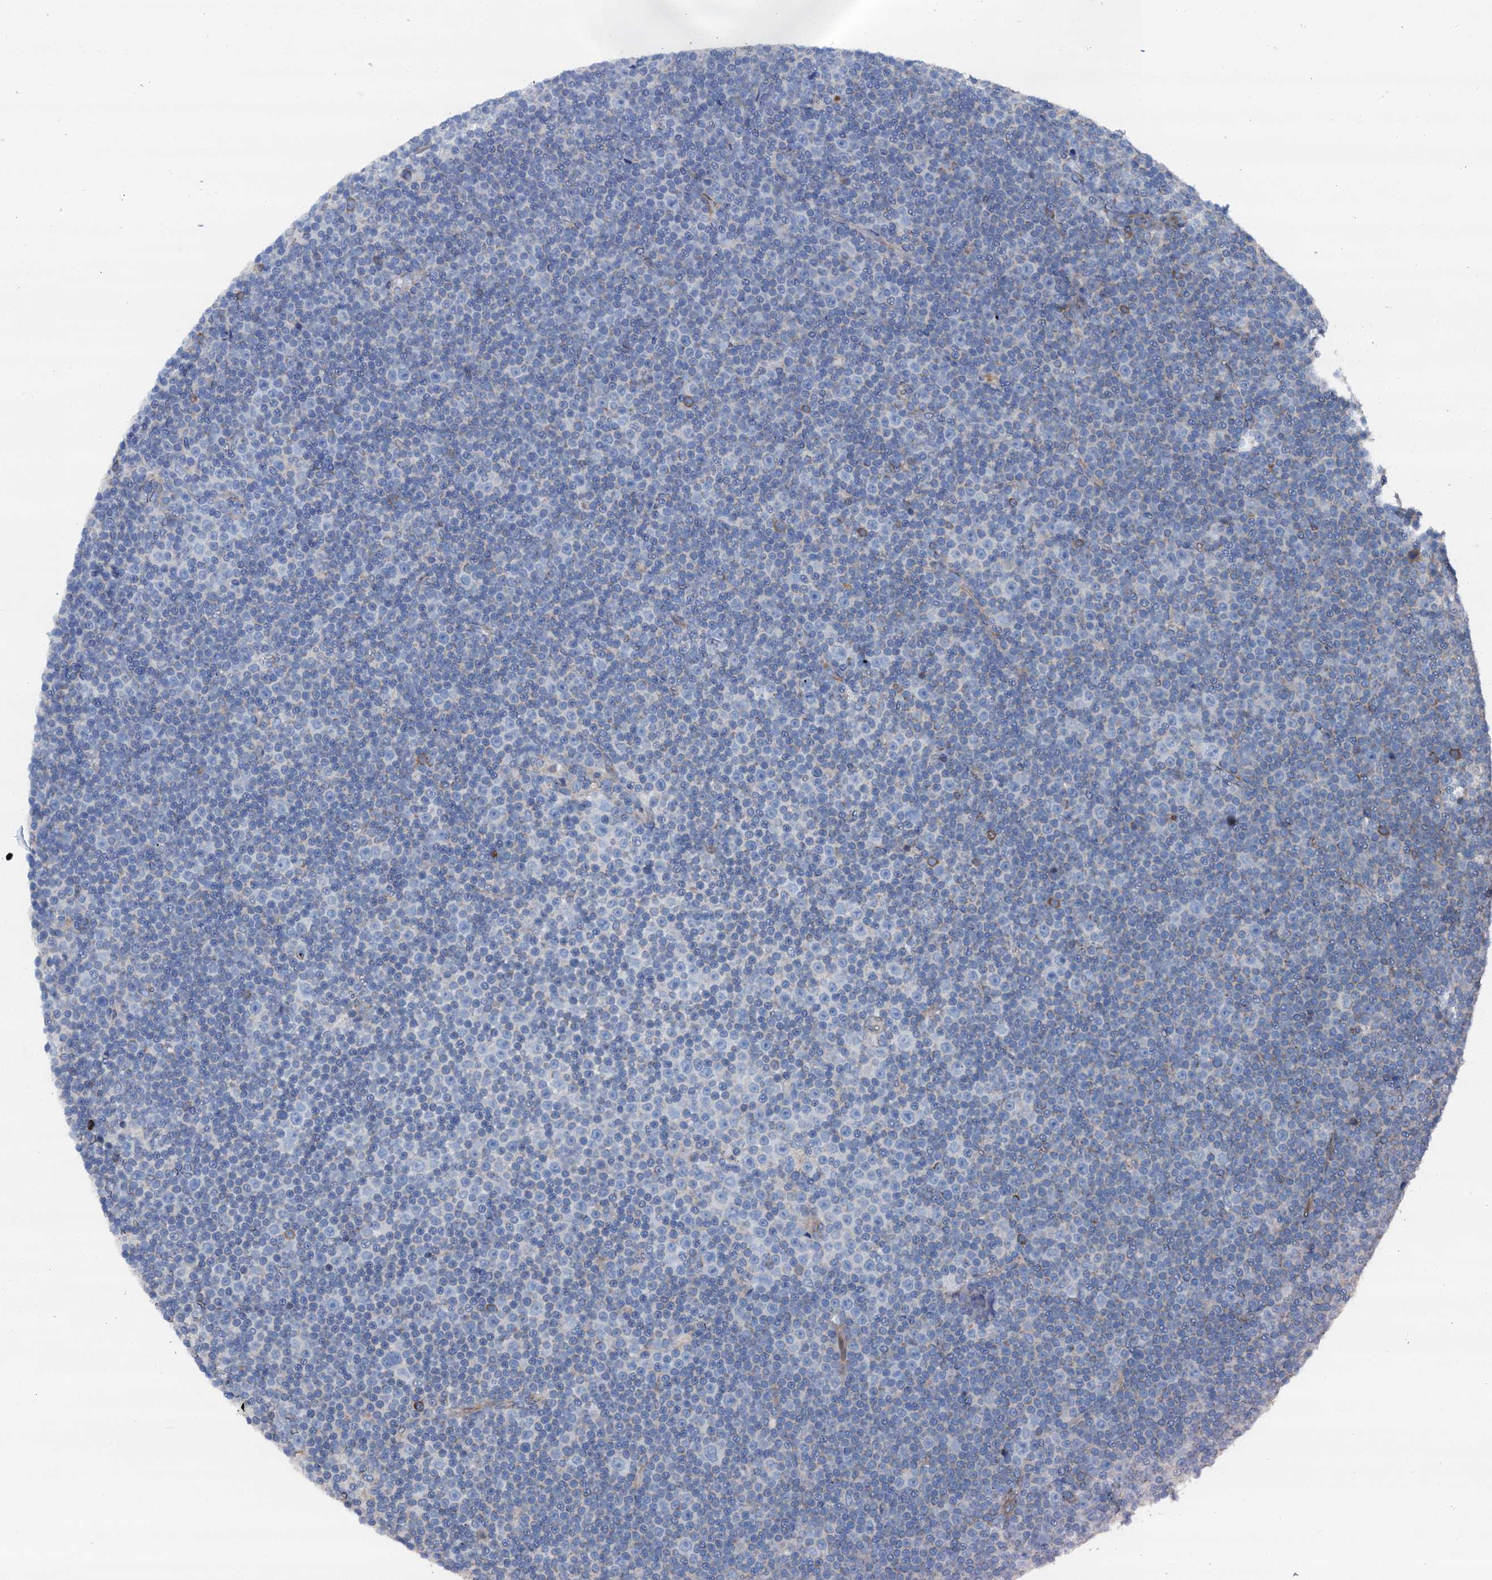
{"staining": {"intensity": "negative", "quantity": "none", "location": "none"}, "tissue": "lymphoma", "cell_type": "Tumor cells", "image_type": "cancer", "snomed": [{"axis": "morphology", "description": "Malignant lymphoma, non-Hodgkin's type, Low grade"}, {"axis": "topography", "description": "Lymph node"}], "caption": "This is a image of IHC staining of low-grade malignant lymphoma, non-Hodgkin's type, which shows no positivity in tumor cells.", "gene": "GFOD2", "patient": {"sex": "female", "age": 67}}